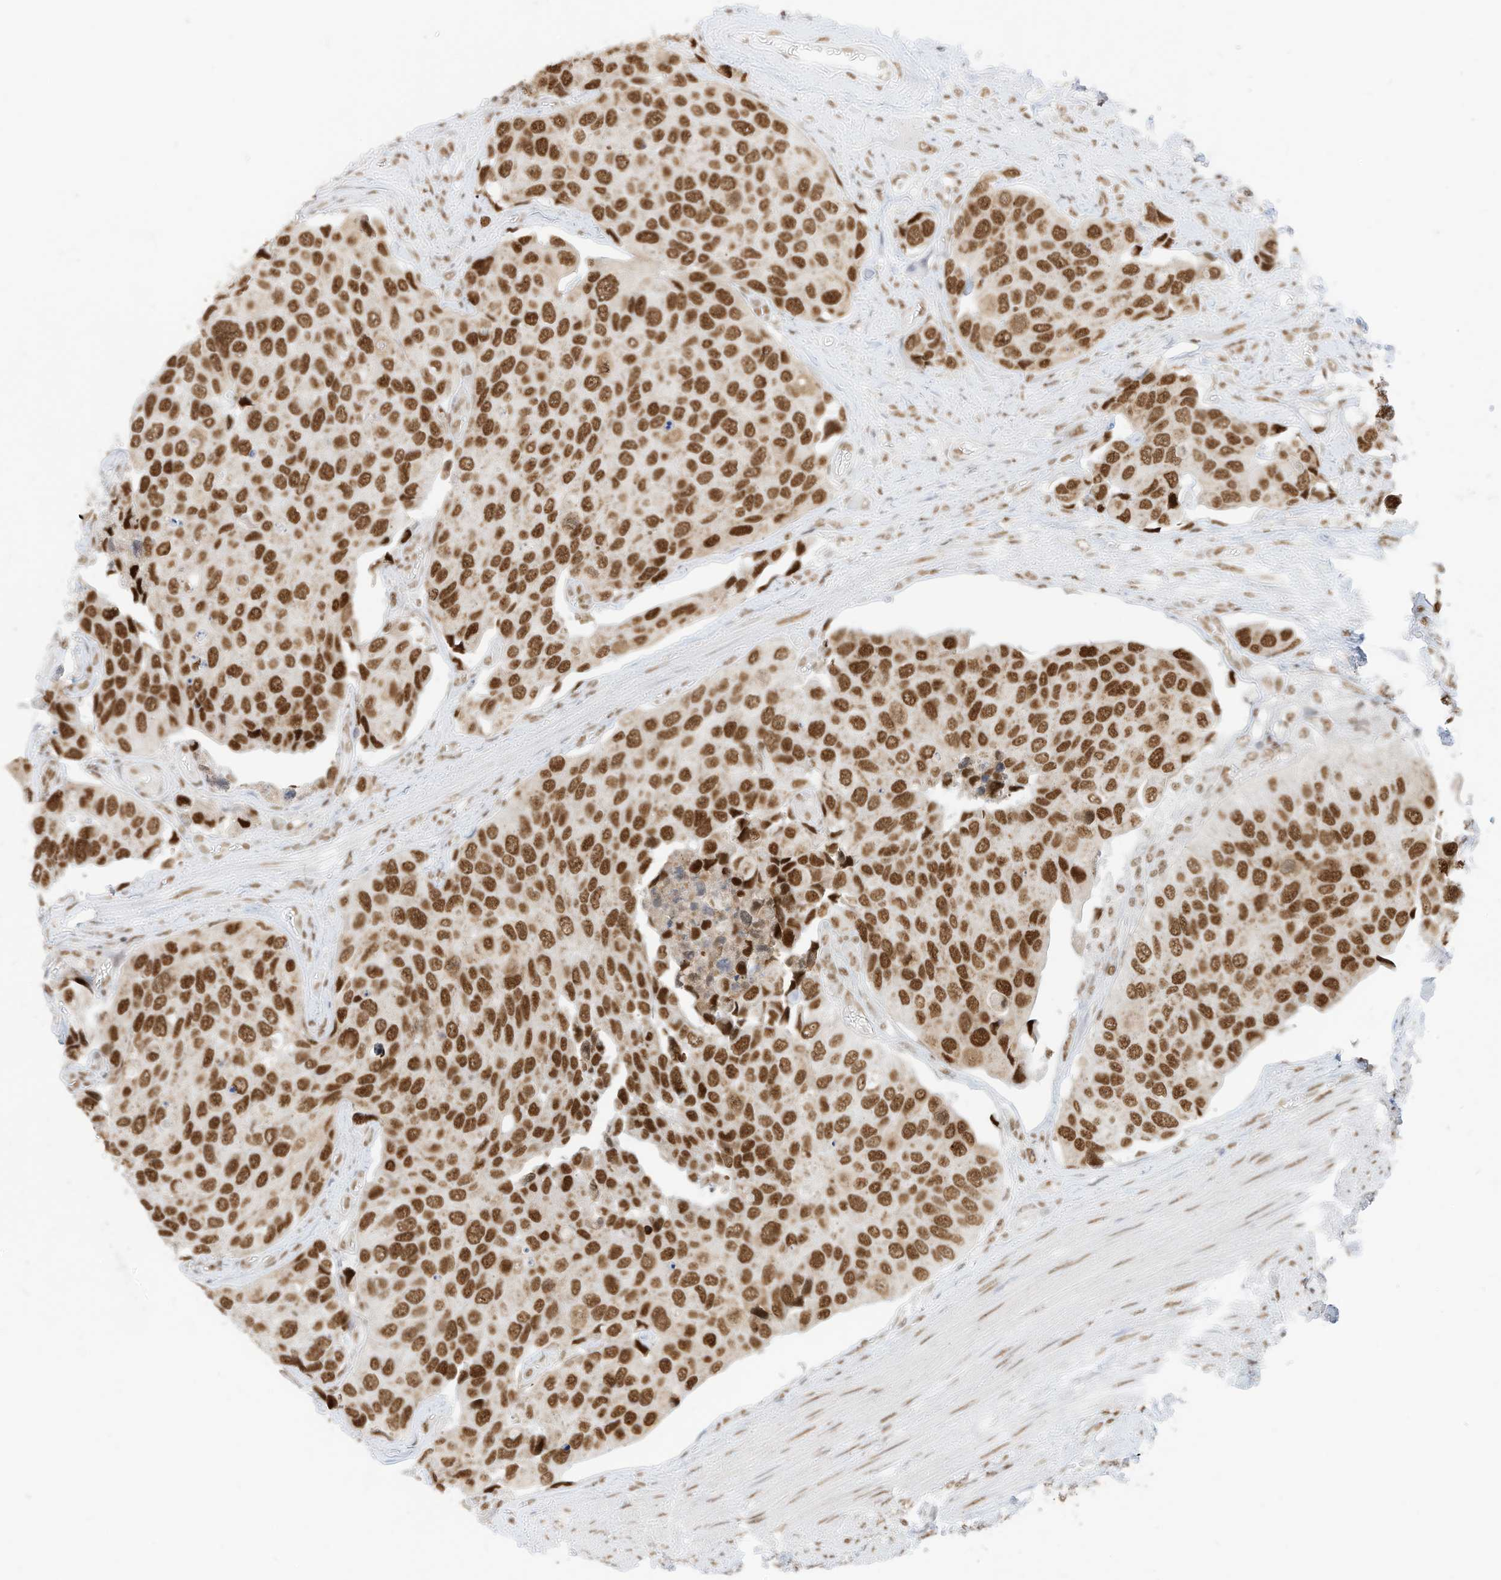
{"staining": {"intensity": "strong", "quantity": ">75%", "location": "nuclear"}, "tissue": "urothelial cancer", "cell_type": "Tumor cells", "image_type": "cancer", "snomed": [{"axis": "morphology", "description": "Urothelial carcinoma, High grade"}, {"axis": "topography", "description": "Urinary bladder"}], "caption": "Human urothelial carcinoma (high-grade) stained with a brown dye shows strong nuclear positive expression in approximately >75% of tumor cells.", "gene": "SMARCA2", "patient": {"sex": "male", "age": 74}}